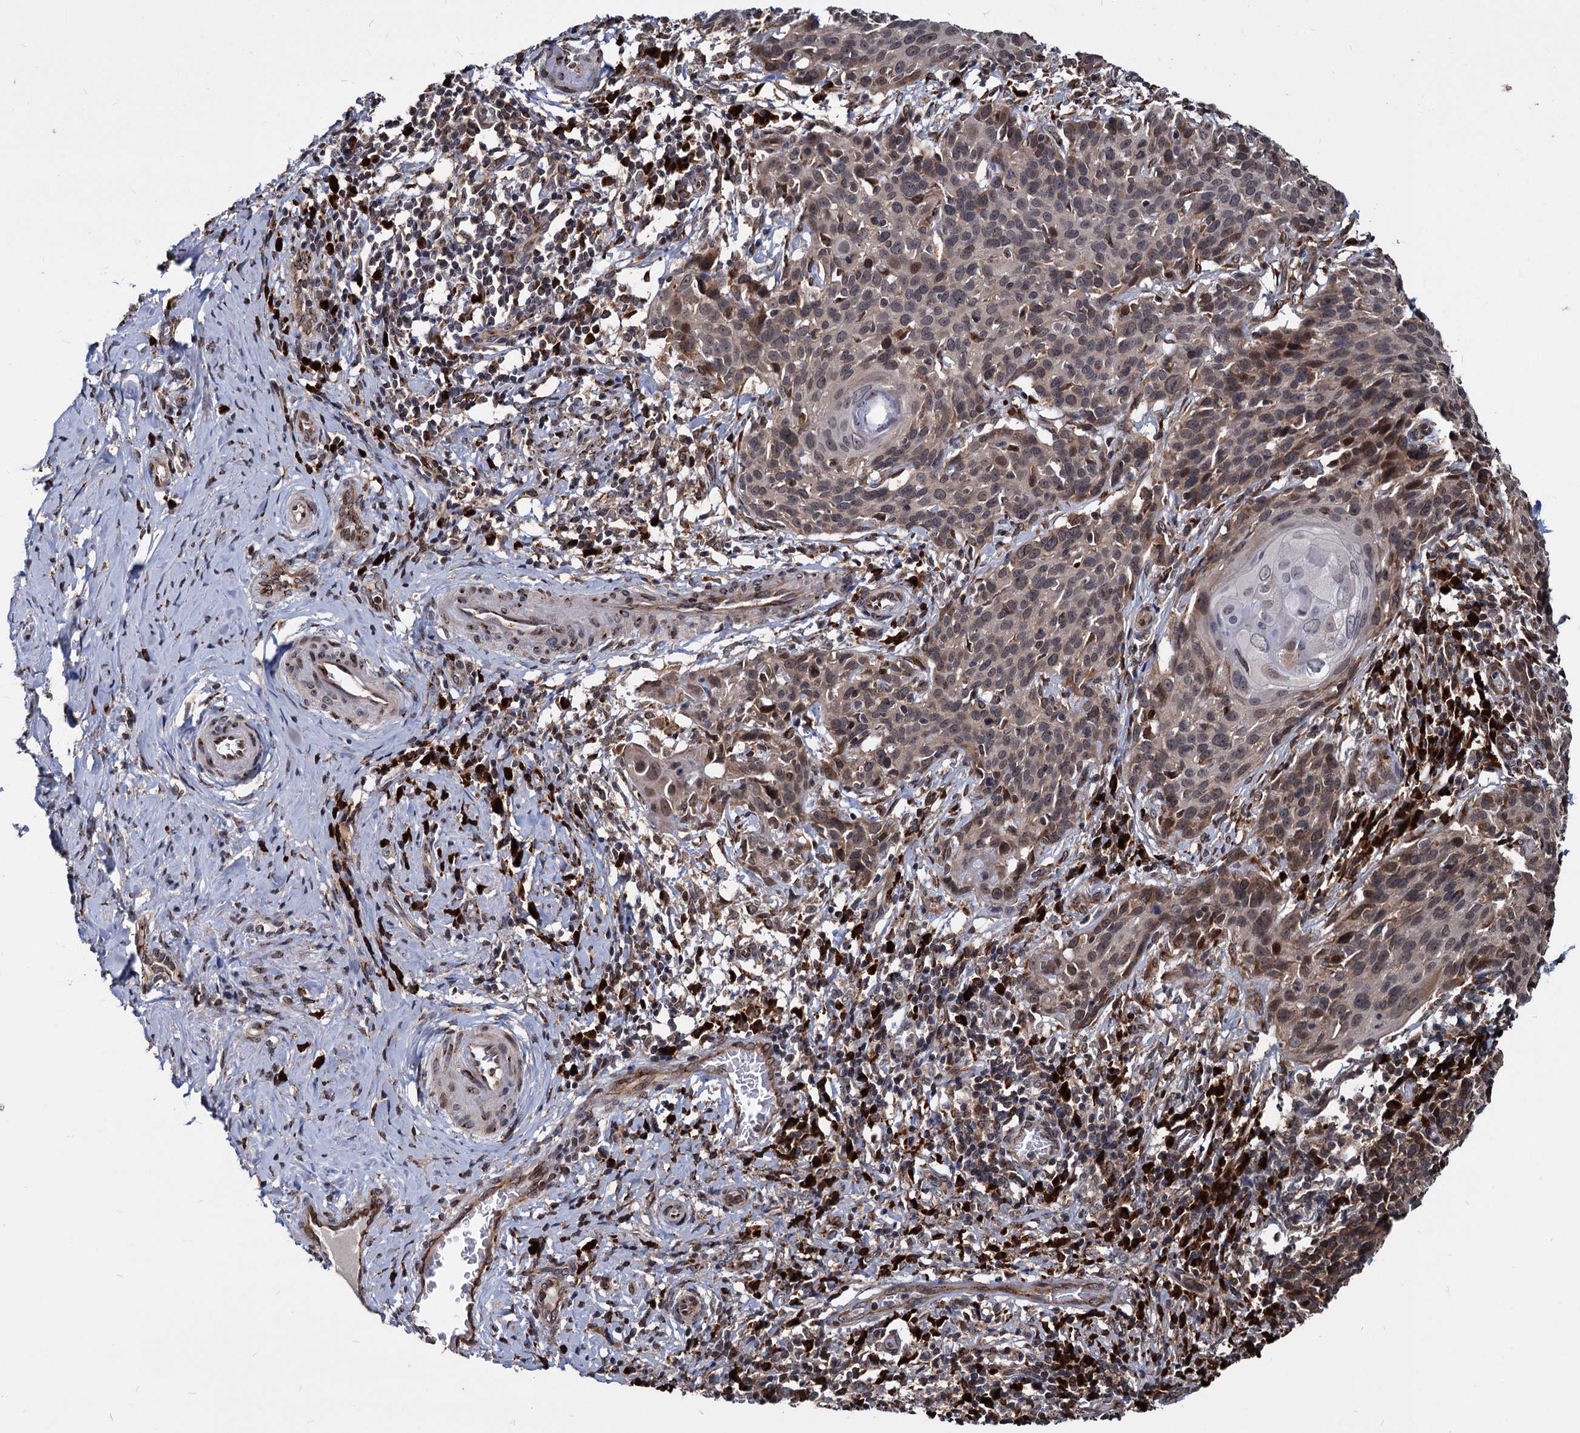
{"staining": {"intensity": "moderate", "quantity": "25%-75%", "location": "nuclear"}, "tissue": "cervical cancer", "cell_type": "Tumor cells", "image_type": "cancer", "snomed": [{"axis": "morphology", "description": "Squamous cell carcinoma, NOS"}, {"axis": "topography", "description": "Cervix"}], "caption": "Tumor cells reveal medium levels of moderate nuclear staining in about 25%-75% of cells in human cervical cancer.", "gene": "SAAL1", "patient": {"sex": "female", "age": 50}}